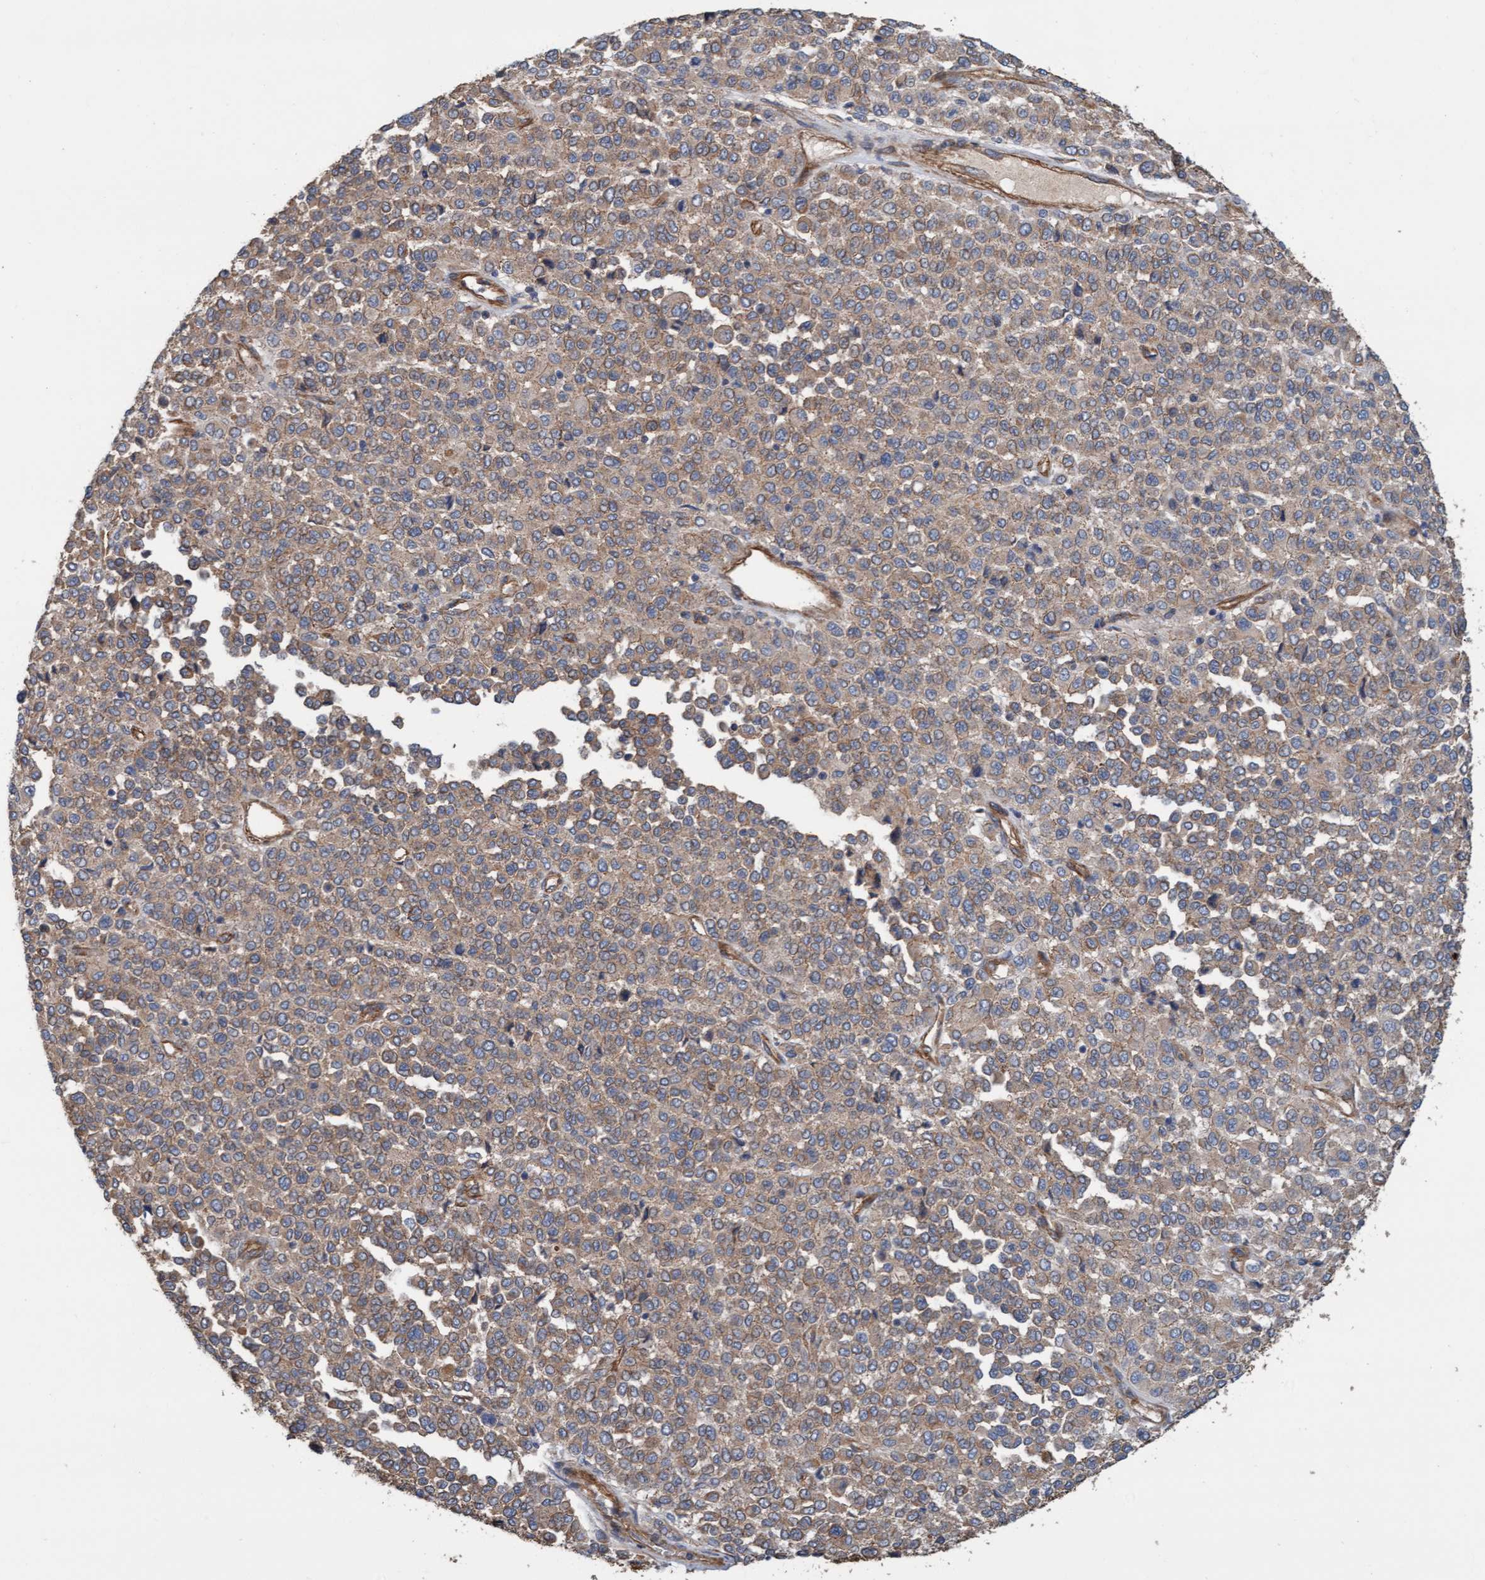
{"staining": {"intensity": "weak", "quantity": ">75%", "location": "cytoplasmic/membranous"}, "tissue": "melanoma", "cell_type": "Tumor cells", "image_type": "cancer", "snomed": [{"axis": "morphology", "description": "Malignant melanoma, Metastatic site"}, {"axis": "topography", "description": "Pancreas"}], "caption": "Melanoma stained with DAB immunohistochemistry (IHC) displays low levels of weak cytoplasmic/membranous positivity in about >75% of tumor cells.", "gene": "STXBP4", "patient": {"sex": "female", "age": 30}}